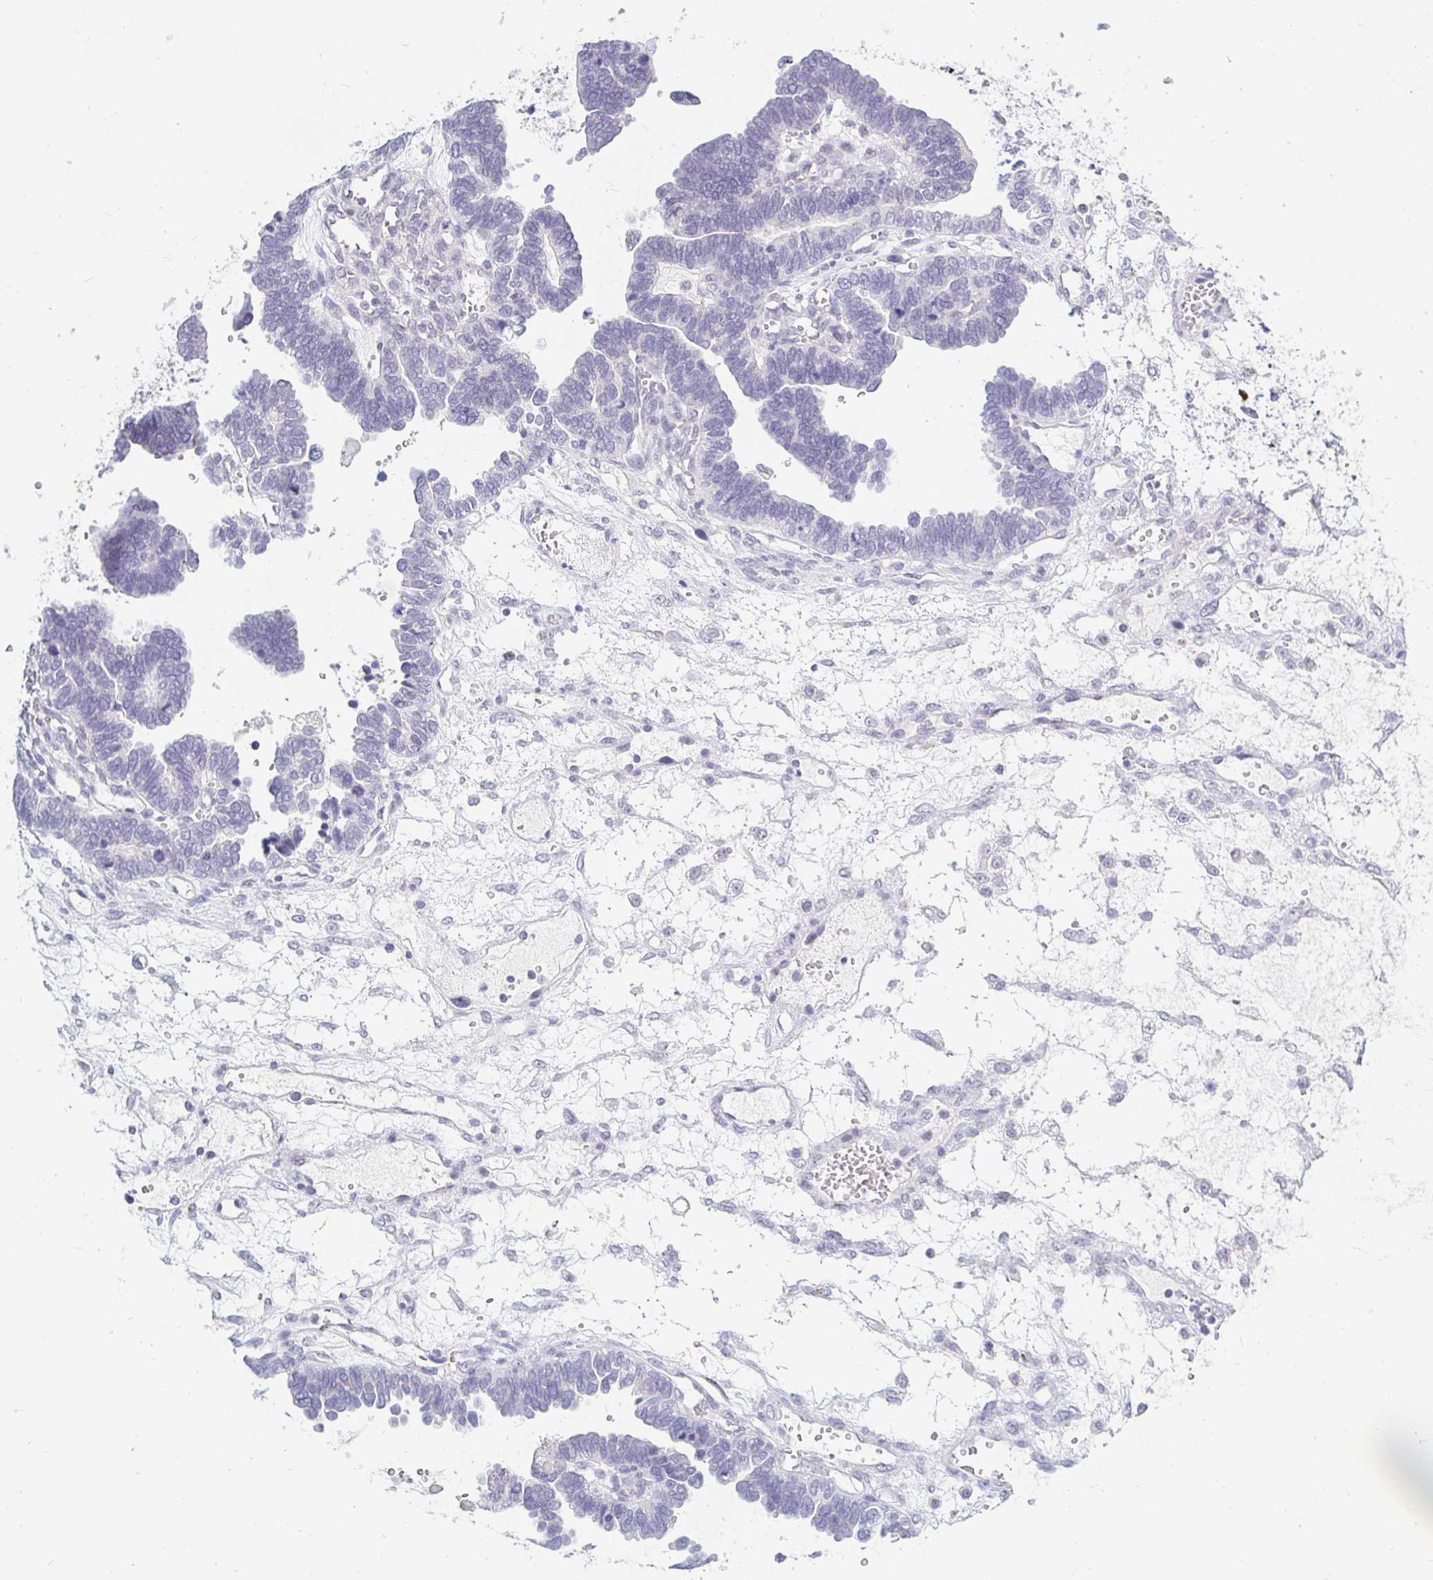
{"staining": {"intensity": "negative", "quantity": "none", "location": "none"}, "tissue": "ovarian cancer", "cell_type": "Tumor cells", "image_type": "cancer", "snomed": [{"axis": "morphology", "description": "Cystadenocarcinoma, serous, NOS"}, {"axis": "topography", "description": "Ovary"}], "caption": "This is a photomicrograph of IHC staining of ovarian cancer (serous cystadenocarcinoma), which shows no expression in tumor cells.", "gene": "OR51D1", "patient": {"sex": "female", "age": 51}}